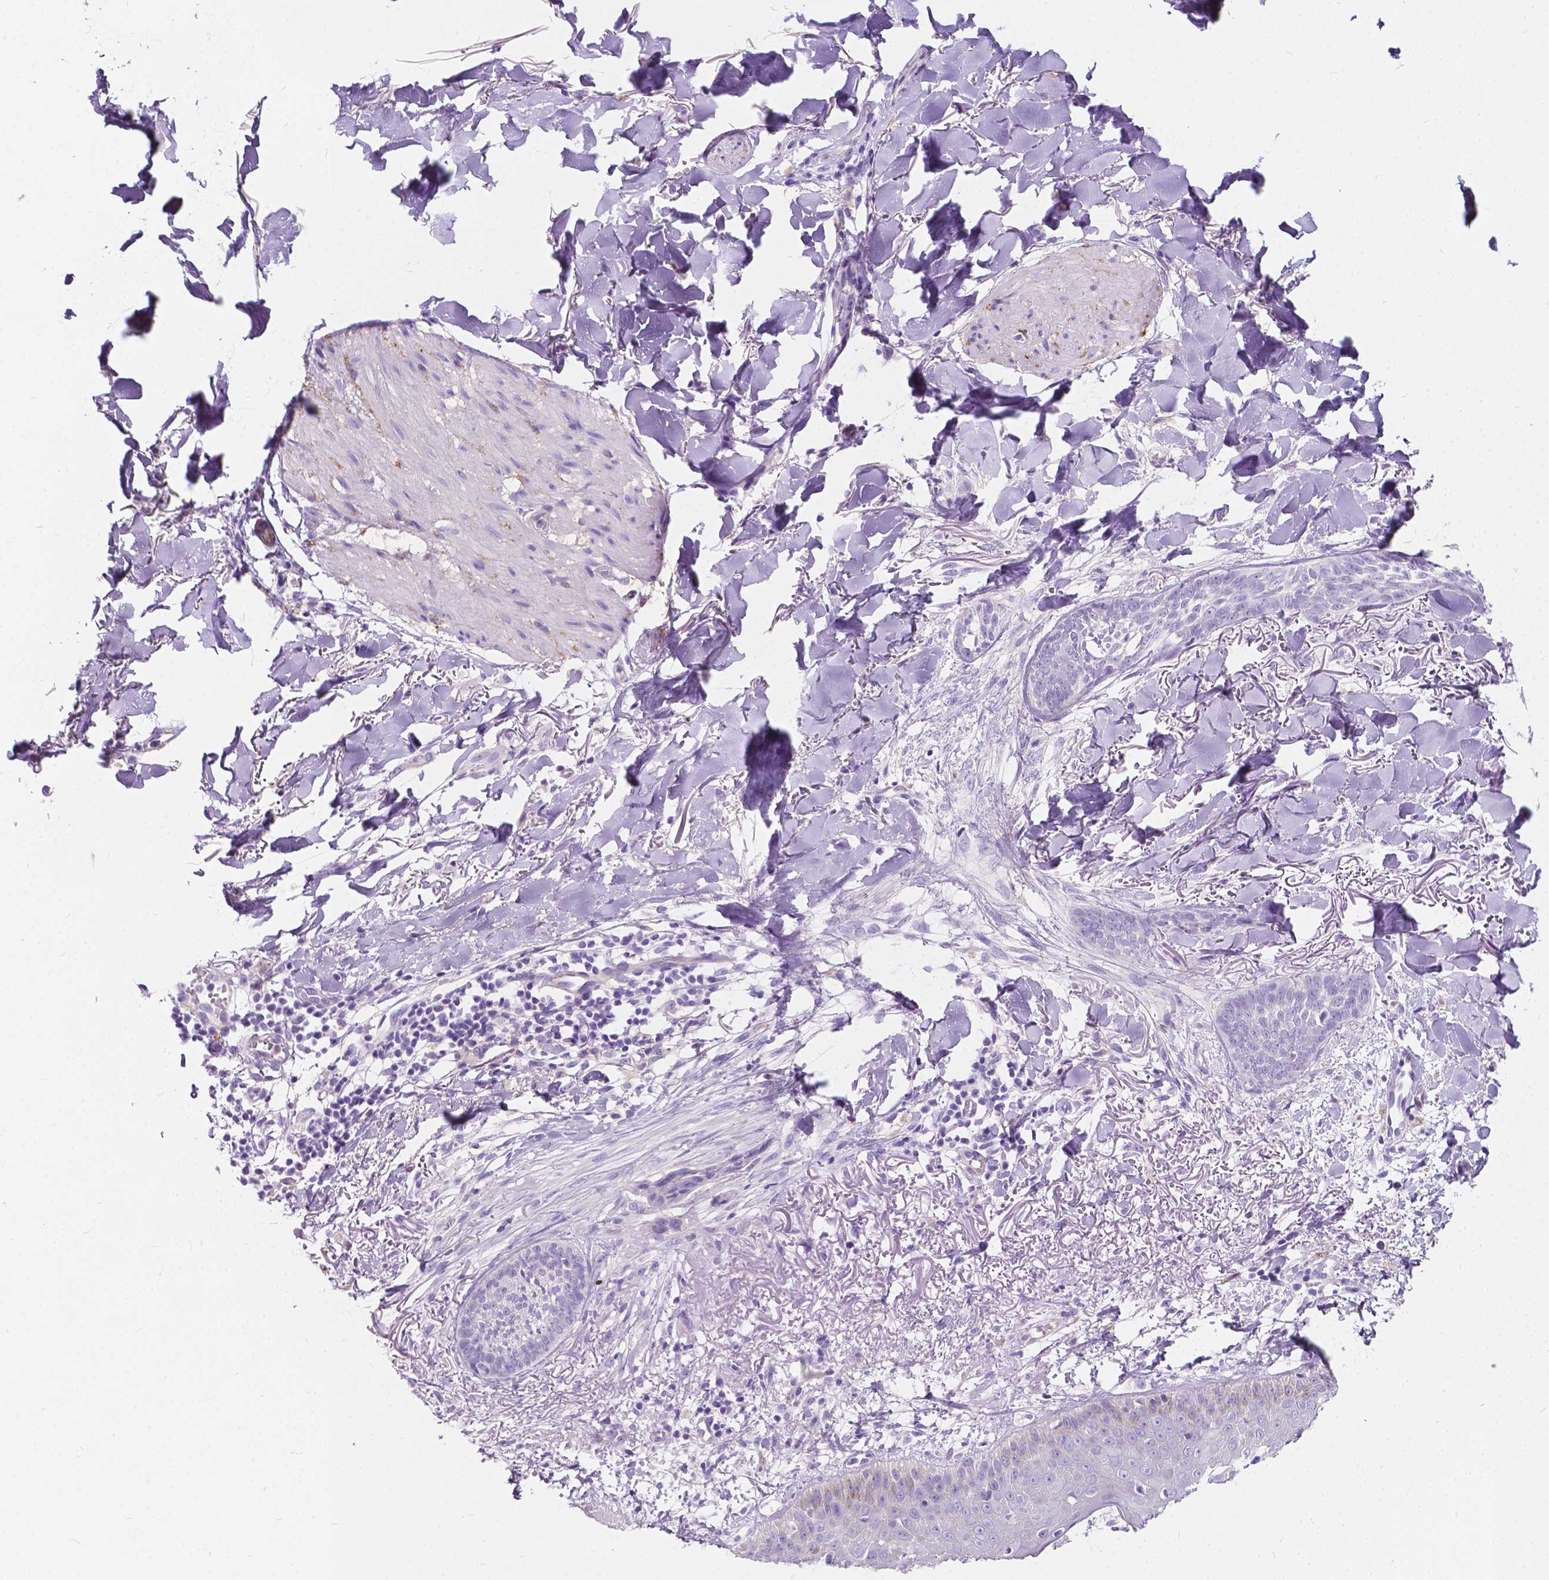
{"staining": {"intensity": "negative", "quantity": "none", "location": "none"}, "tissue": "skin cancer", "cell_type": "Tumor cells", "image_type": "cancer", "snomed": [{"axis": "morphology", "description": "Normal tissue, NOS"}, {"axis": "morphology", "description": "Basal cell carcinoma"}, {"axis": "topography", "description": "Skin"}], "caption": "Tumor cells show no significant protein expression in basal cell carcinoma (skin).", "gene": "GNAO1", "patient": {"sex": "male", "age": 84}}